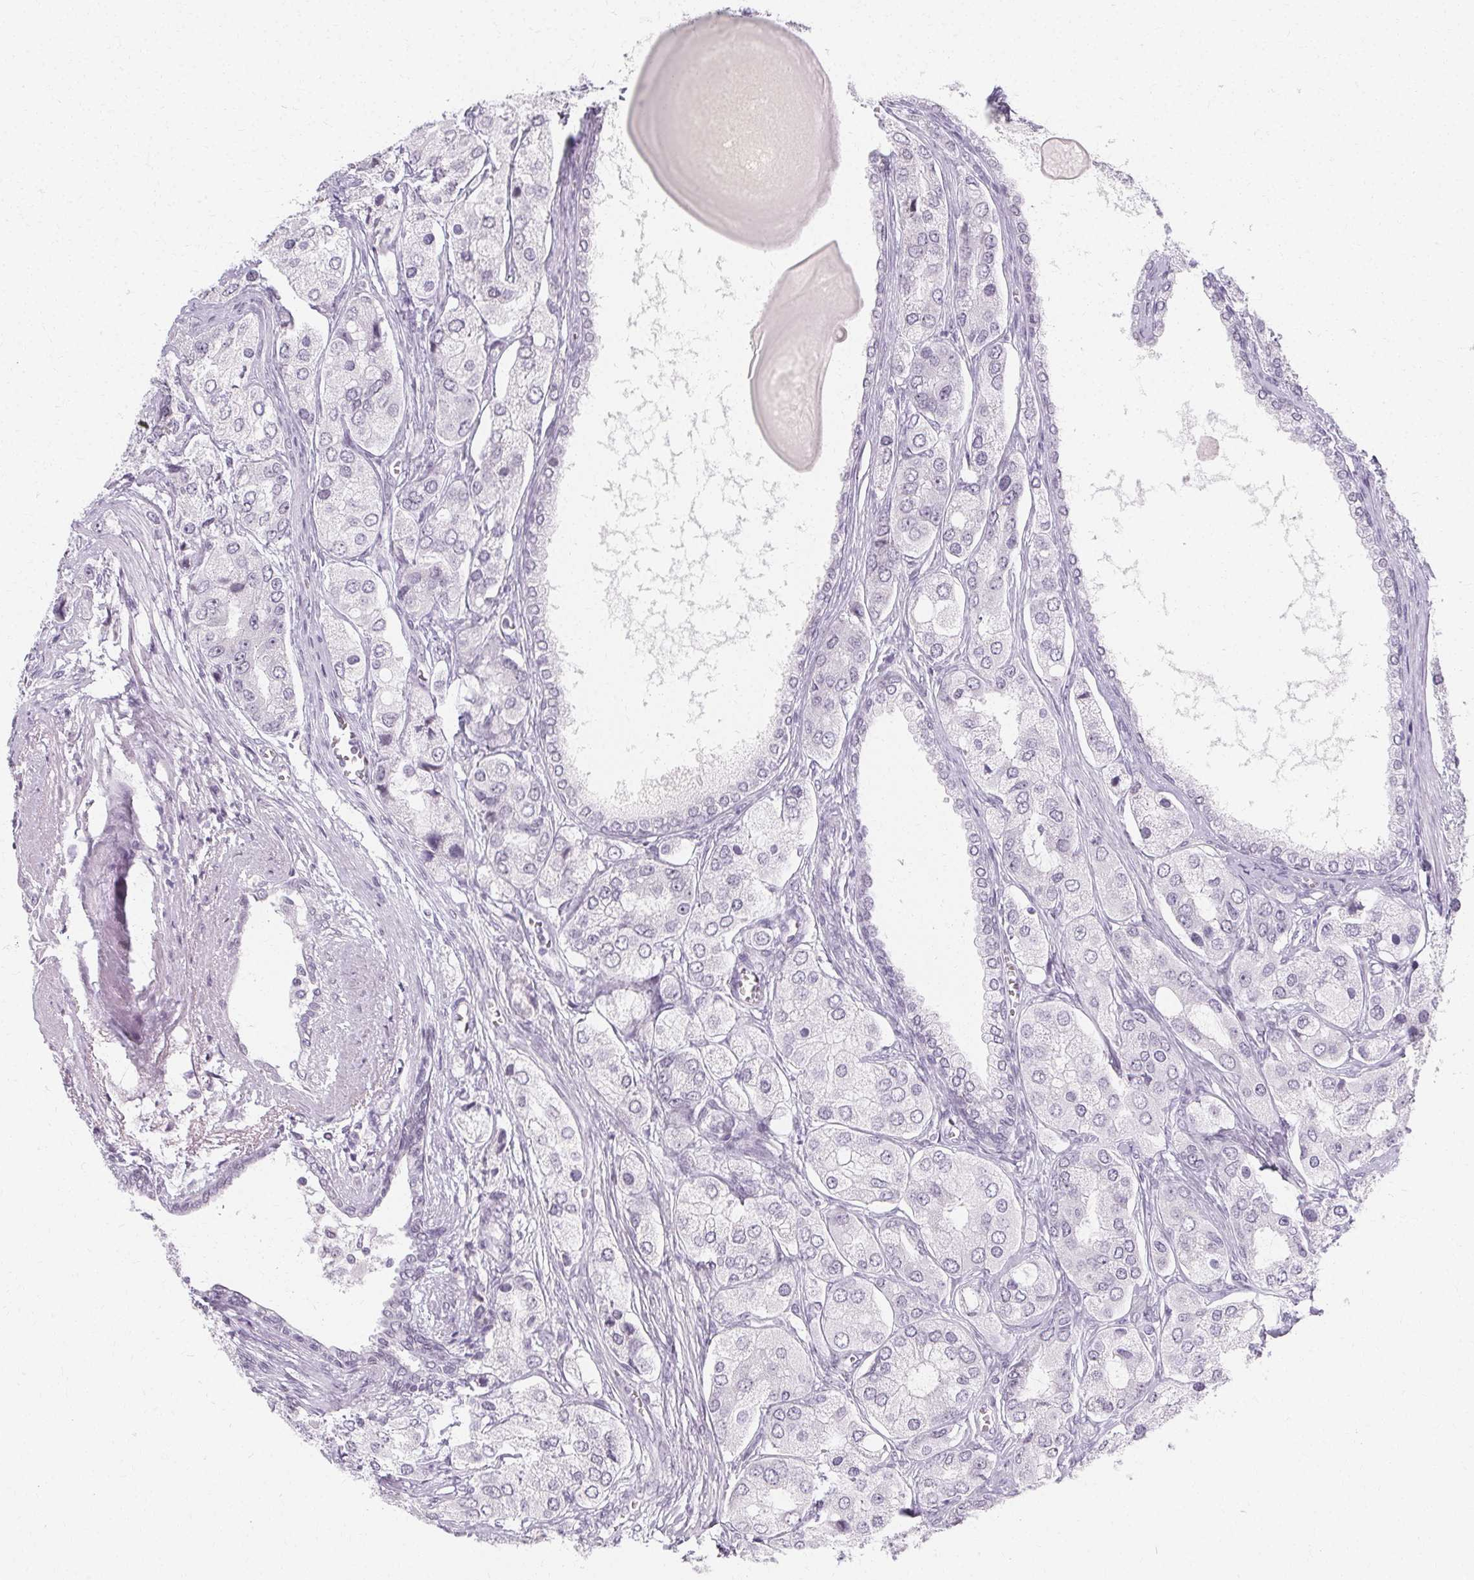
{"staining": {"intensity": "negative", "quantity": "none", "location": "none"}, "tissue": "prostate cancer", "cell_type": "Tumor cells", "image_type": "cancer", "snomed": [{"axis": "morphology", "description": "Adenocarcinoma, Low grade"}, {"axis": "topography", "description": "Prostate"}], "caption": "Tumor cells are negative for protein expression in human prostate cancer.", "gene": "SYNPR", "patient": {"sex": "male", "age": 69}}